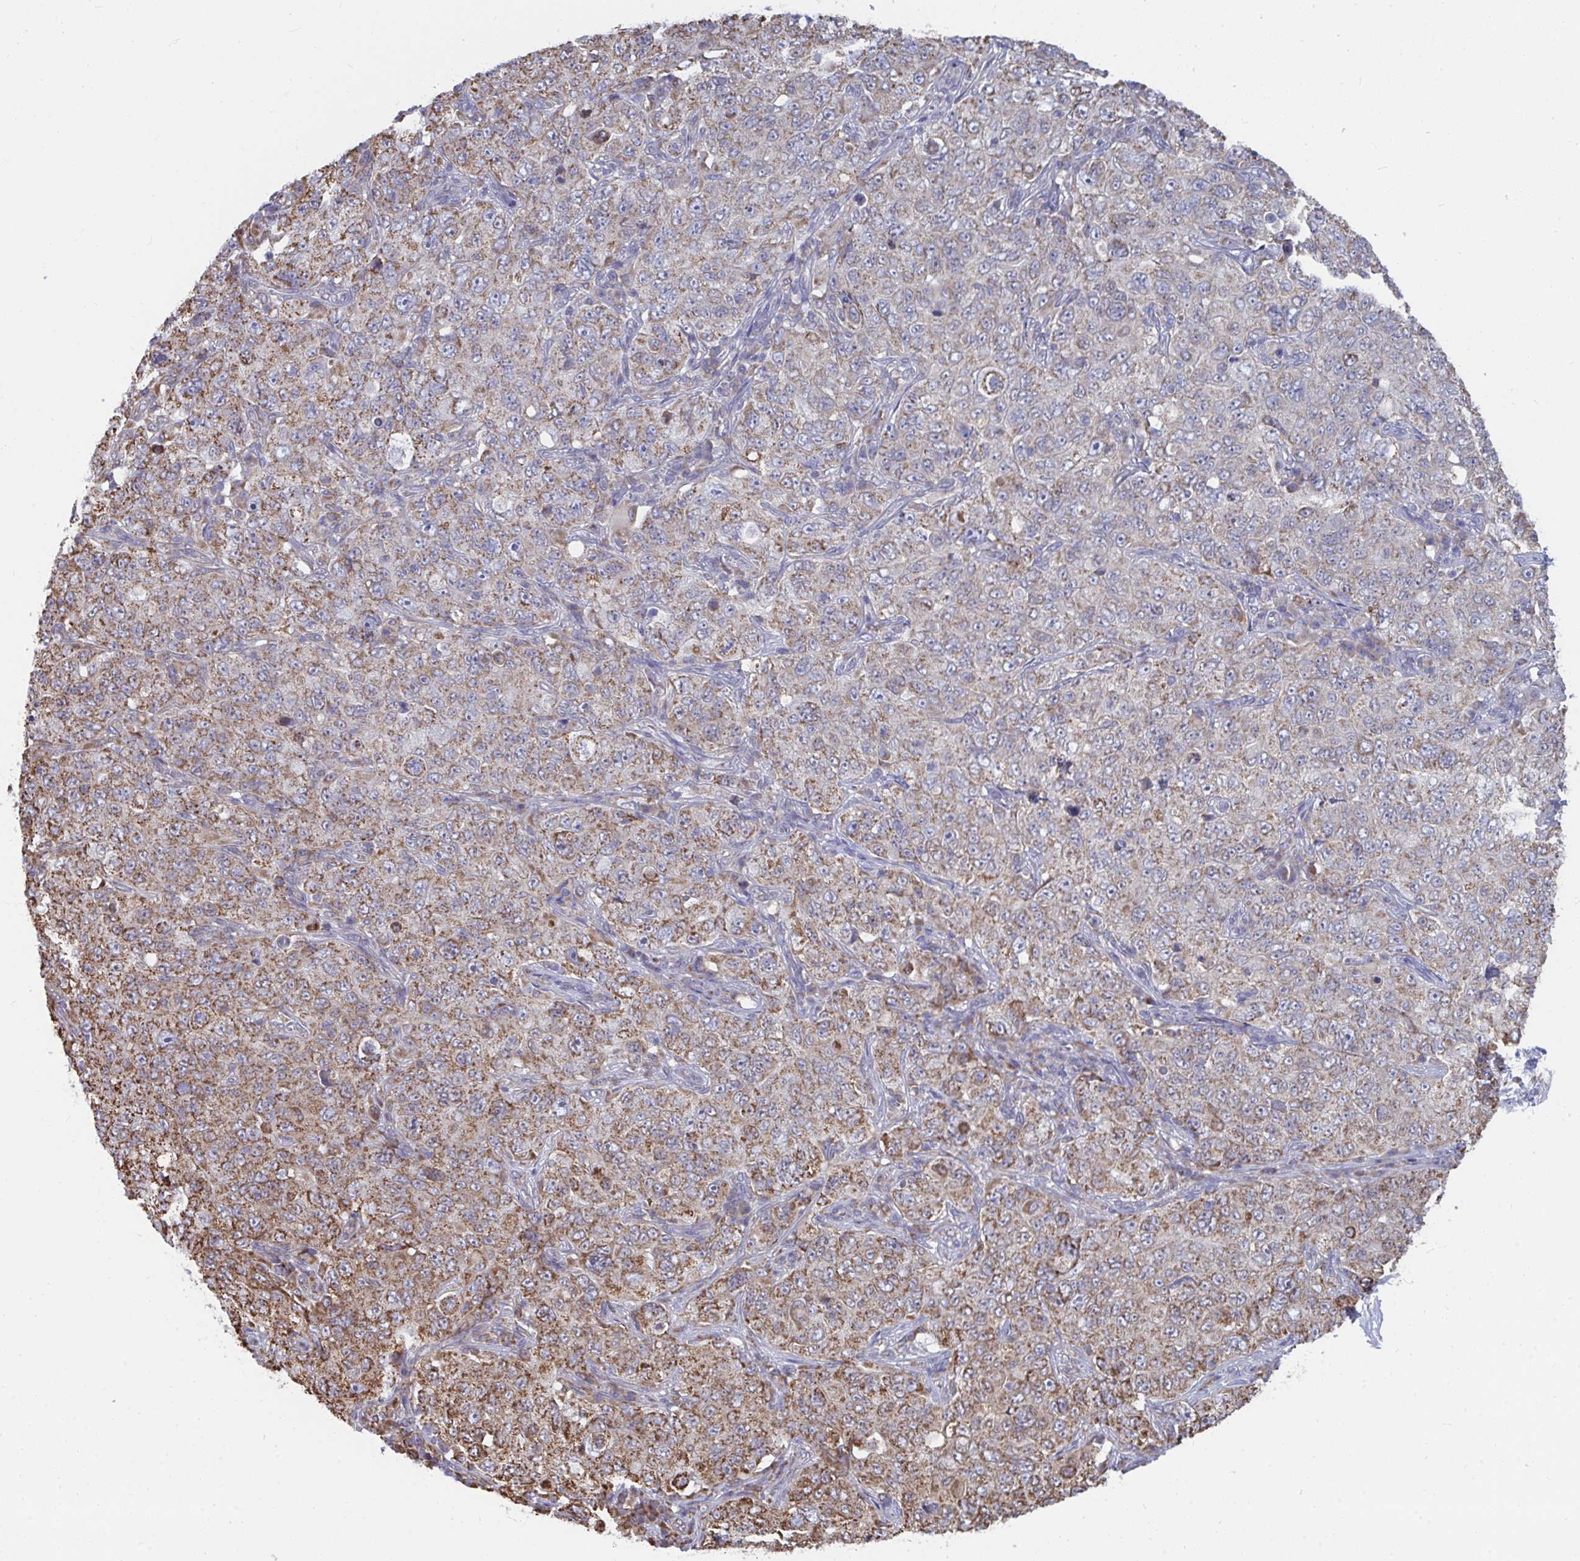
{"staining": {"intensity": "moderate", "quantity": ">75%", "location": "cytoplasmic/membranous"}, "tissue": "pancreatic cancer", "cell_type": "Tumor cells", "image_type": "cancer", "snomed": [{"axis": "morphology", "description": "Adenocarcinoma, NOS"}, {"axis": "topography", "description": "Pancreas"}], "caption": "Human pancreatic cancer (adenocarcinoma) stained with a brown dye exhibits moderate cytoplasmic/membranous positive positivity in approximately >75% of tumor cells.", "gene": "ELAVL1", "patient": {"sex": "male", "age": 68}}